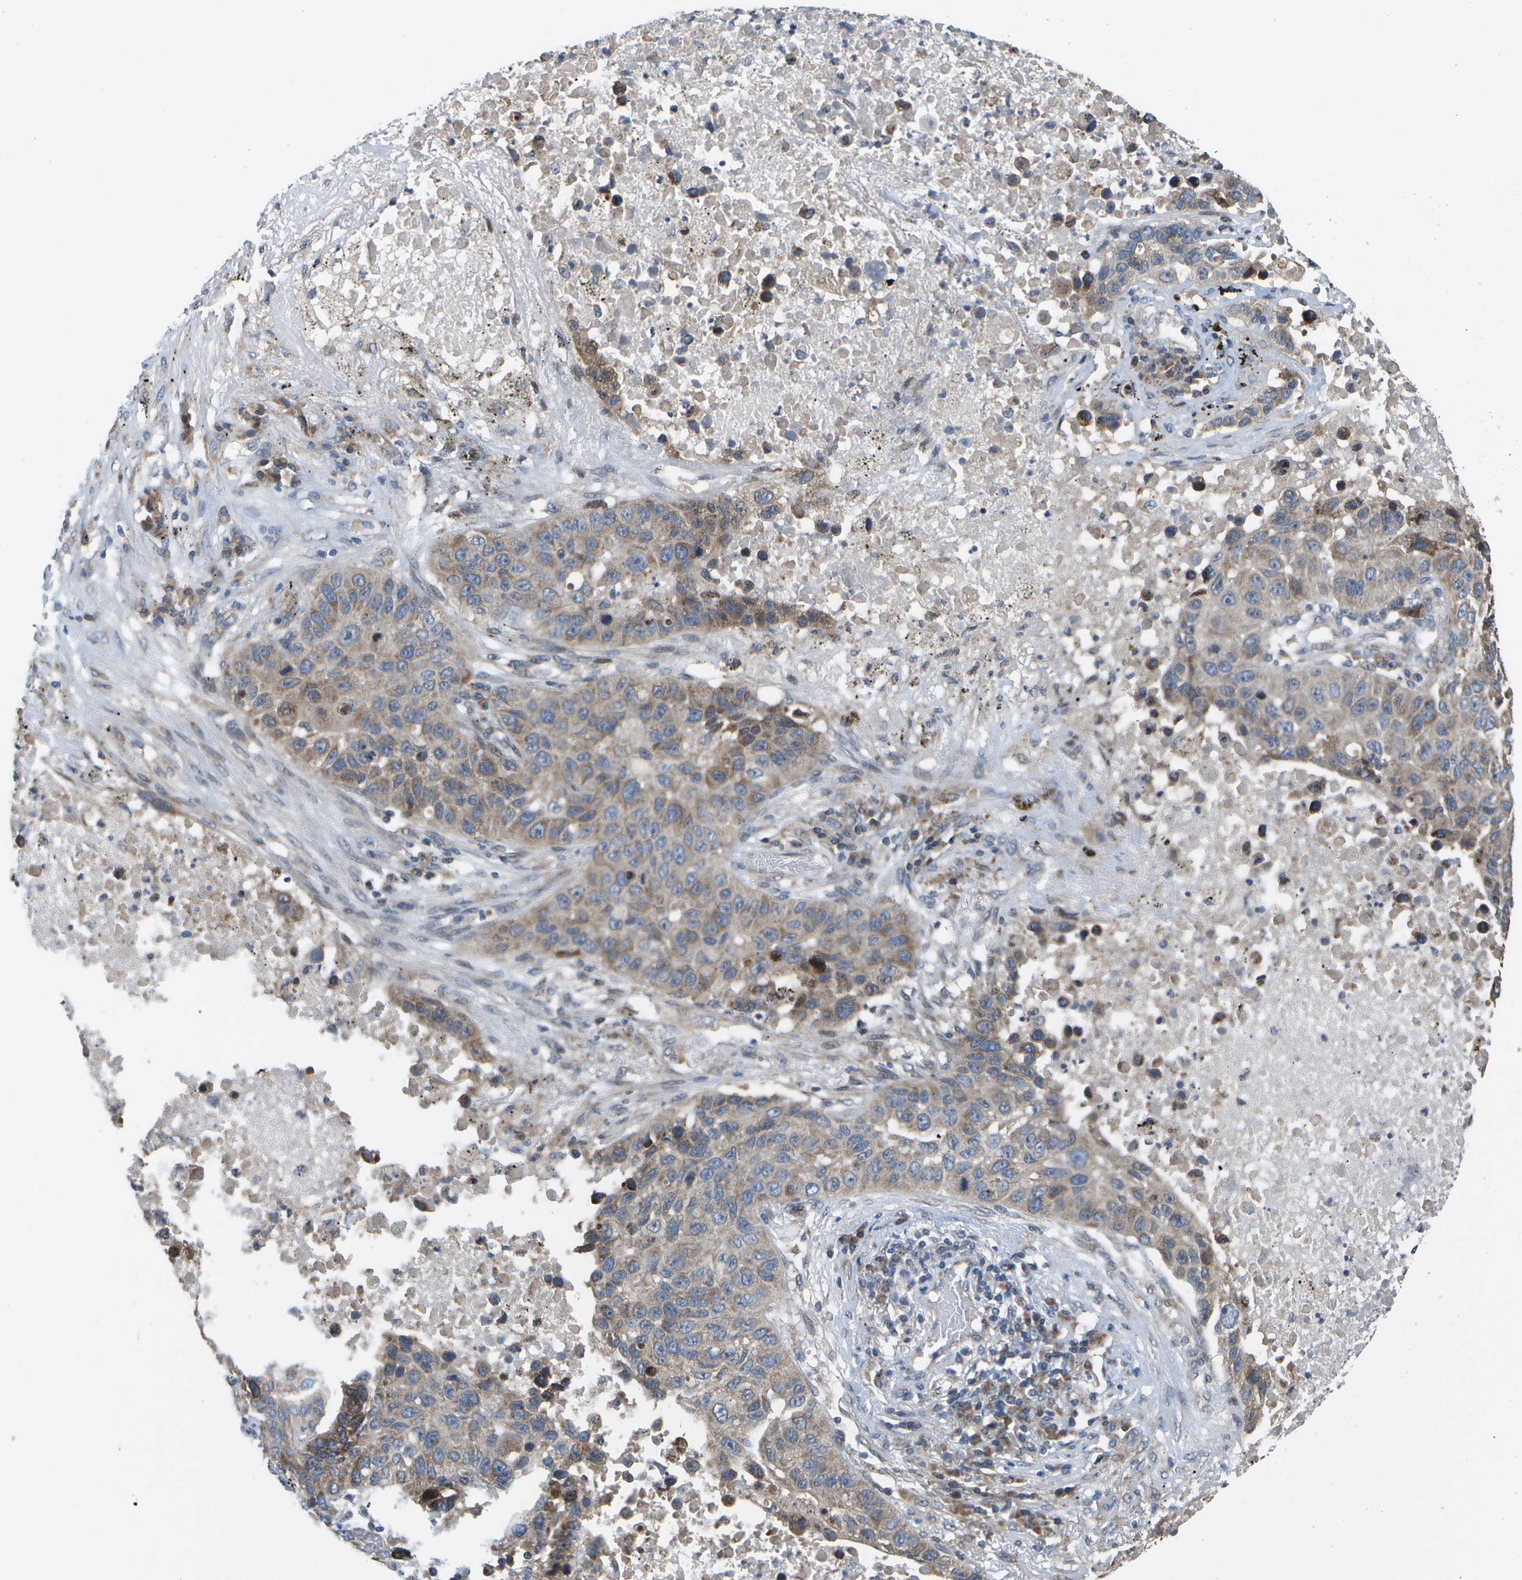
{"staining": {"intensity": "moderate", "quantity": ">75%", "location": "cytoplasmic/membranous"}, "tissue": "lung cancer", "cell_type": "Tumor cells", "image_type": "cancer", "snomed": [{"axis": "morphology", "description": "Squamous cell carcinoma, NOS"}, {"axis": "topography", "description": "Lung"}], "caption": "Immunohistochemistry (IHC) histopathology image of lung squamous cell carcinoma stained for a protein (brown), which displays medium levels of moderate cytoplasmic/membranous expression in about >75% of tumor cells.", "gene": "HADHA", "patient": {"sex": "male", "age": 57}}